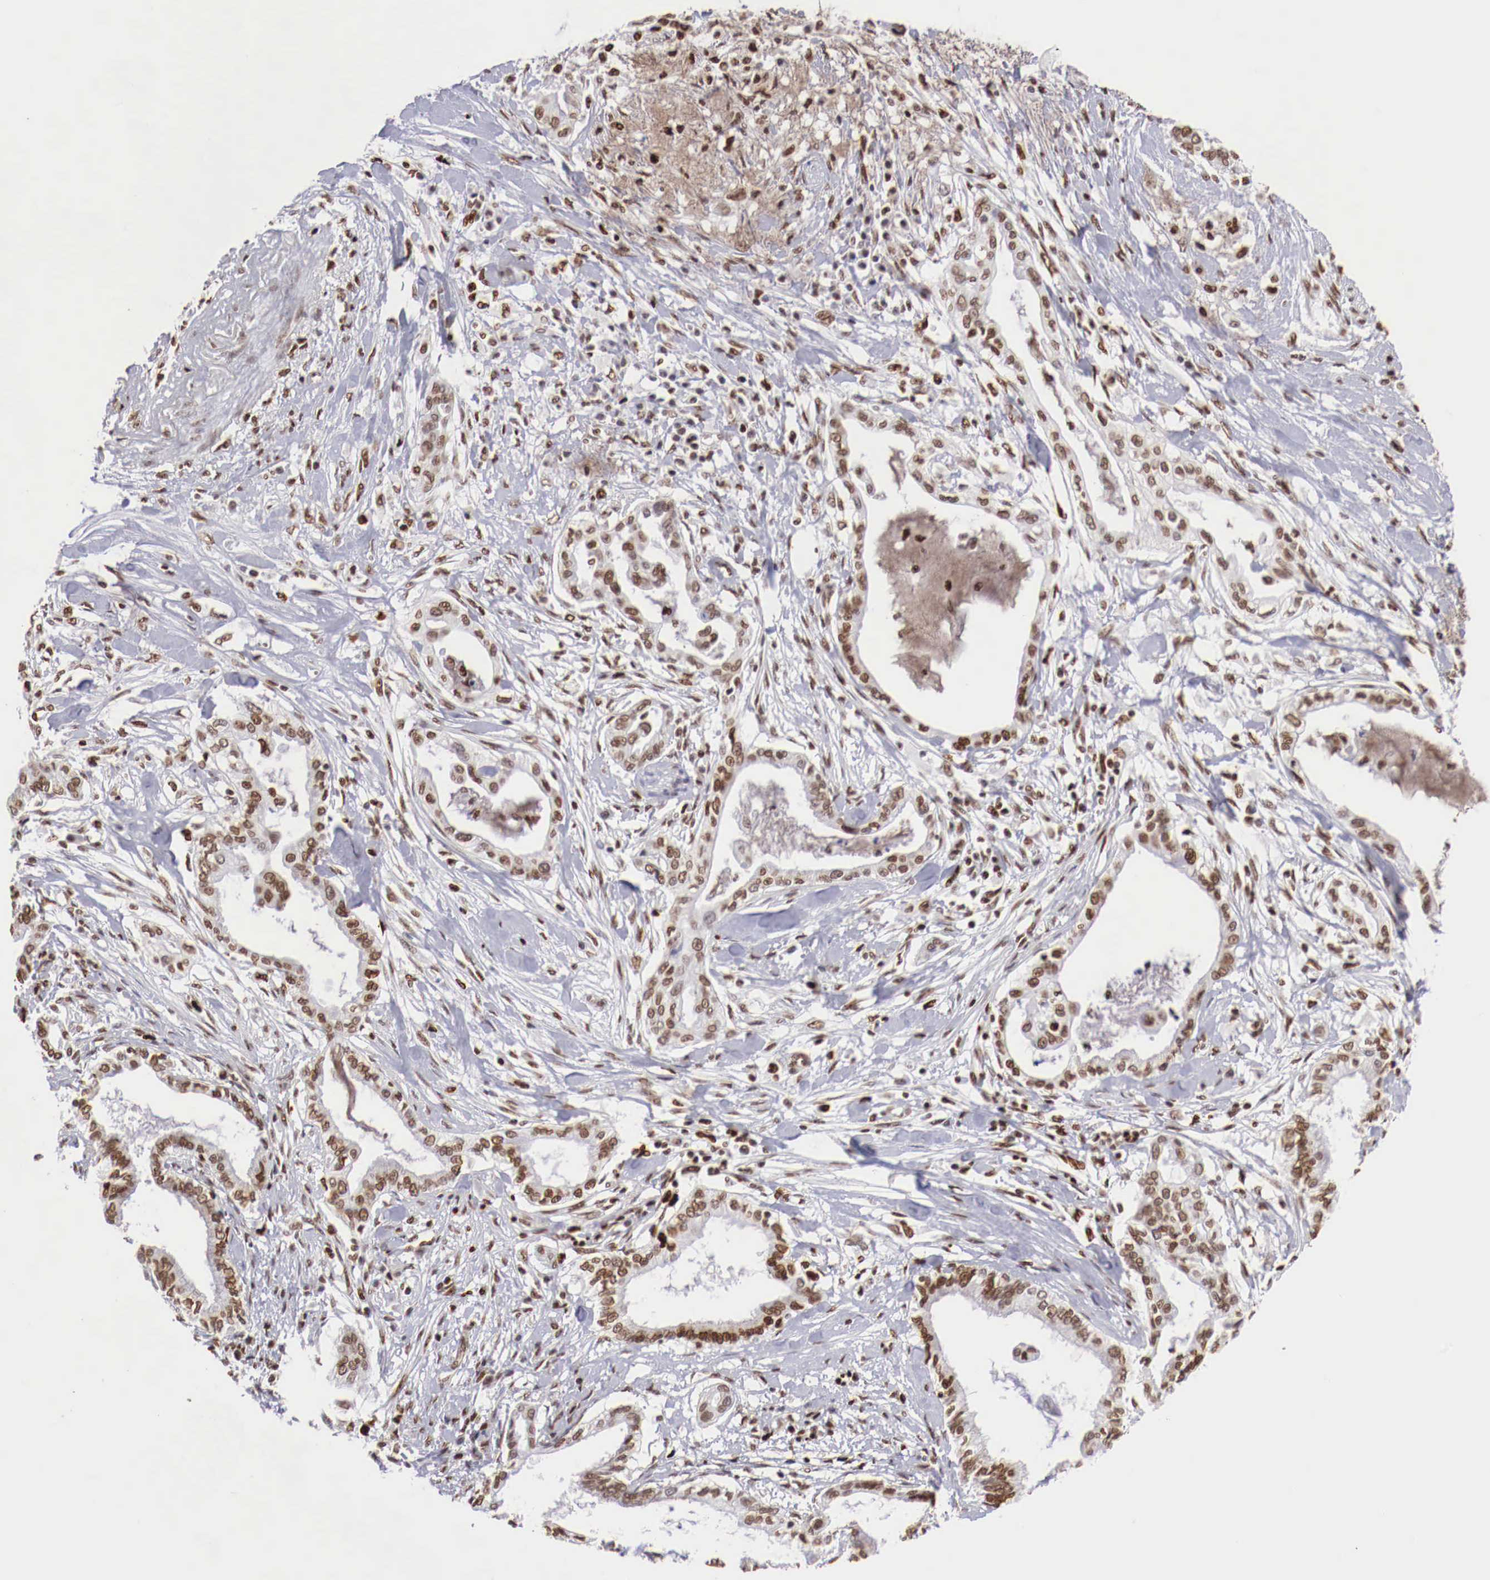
{"staining": {"intensity": "moderate", "quantity": ">75%", "location": "nuclear"}, "tissue": "pancreatic cancer", "cell_type": "Tumor cells", "image_type": "cancer", "snomed": [{"axis": "morphology", "description": "Adenocarcinoma, NOS"}, {"axis": "topography", "description": "Pancreas"}], "caption": "Moderate nuclear protein staining is seen in approximately >75% of tumor cells in pancreatic cancer.", "gene": "MAX", "patient": {"sex": "female", "age": 64}}